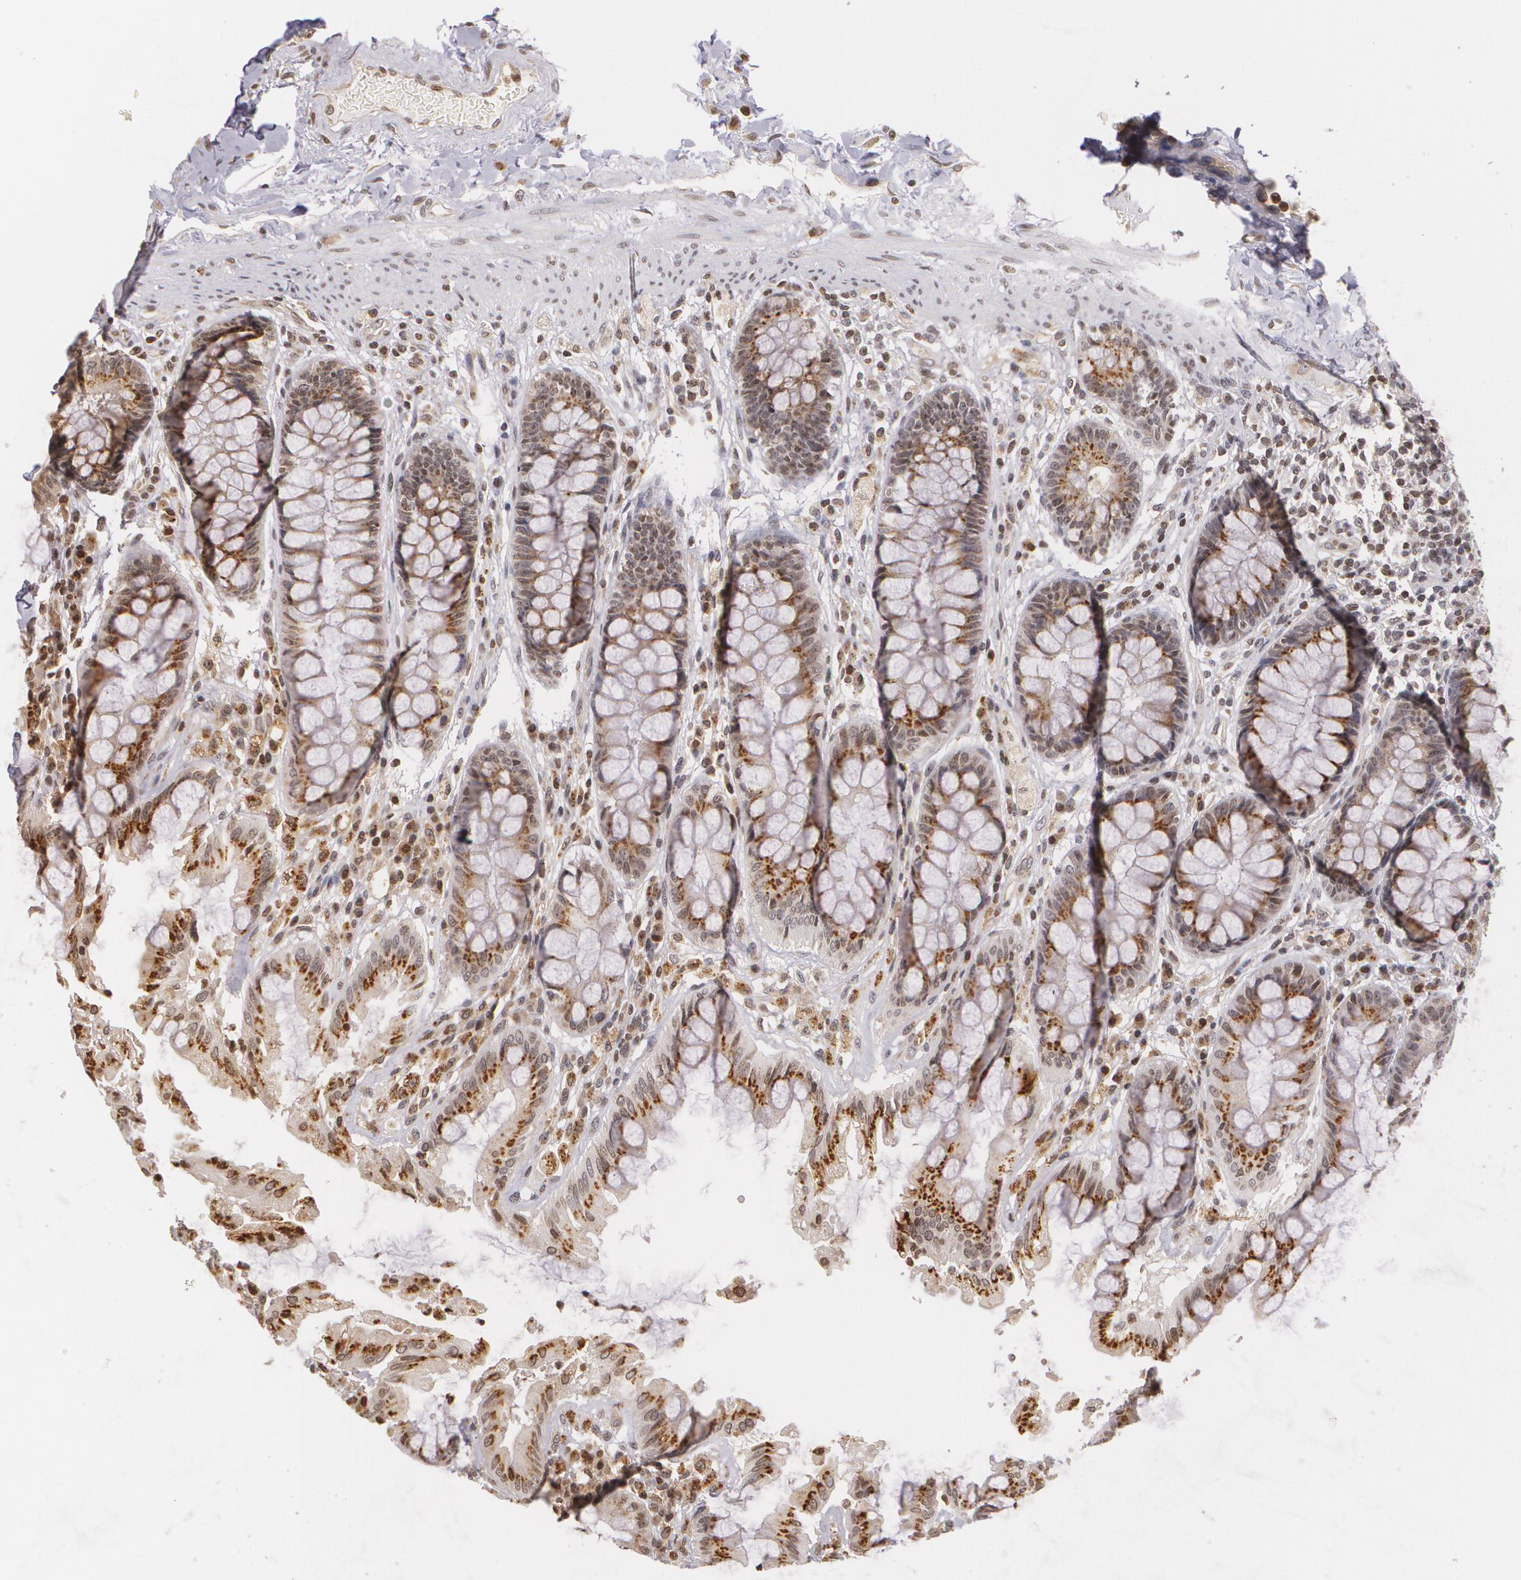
{"staining": {"intensity": "moderate", "quantity": ">75%", "location": "cytoplasmic/membranous"}, "tissue": "rectum", "cell_type": "Glandular cells", "image_type": "normal", "snomed": [{"axis": "morphology", "description": "Normal tissue, NOS"}, {"axis": "topography", "description": "Rectum"}], "caption": "A histopathology image showing moderate cytoplasmic/membranous expression in approximately >75% of glandular cells in unremarkable rectum, as visualized by brown immunohistochemical staining.", "gene": "VAV3", "patient": {"sex": "female", "age": 46}}